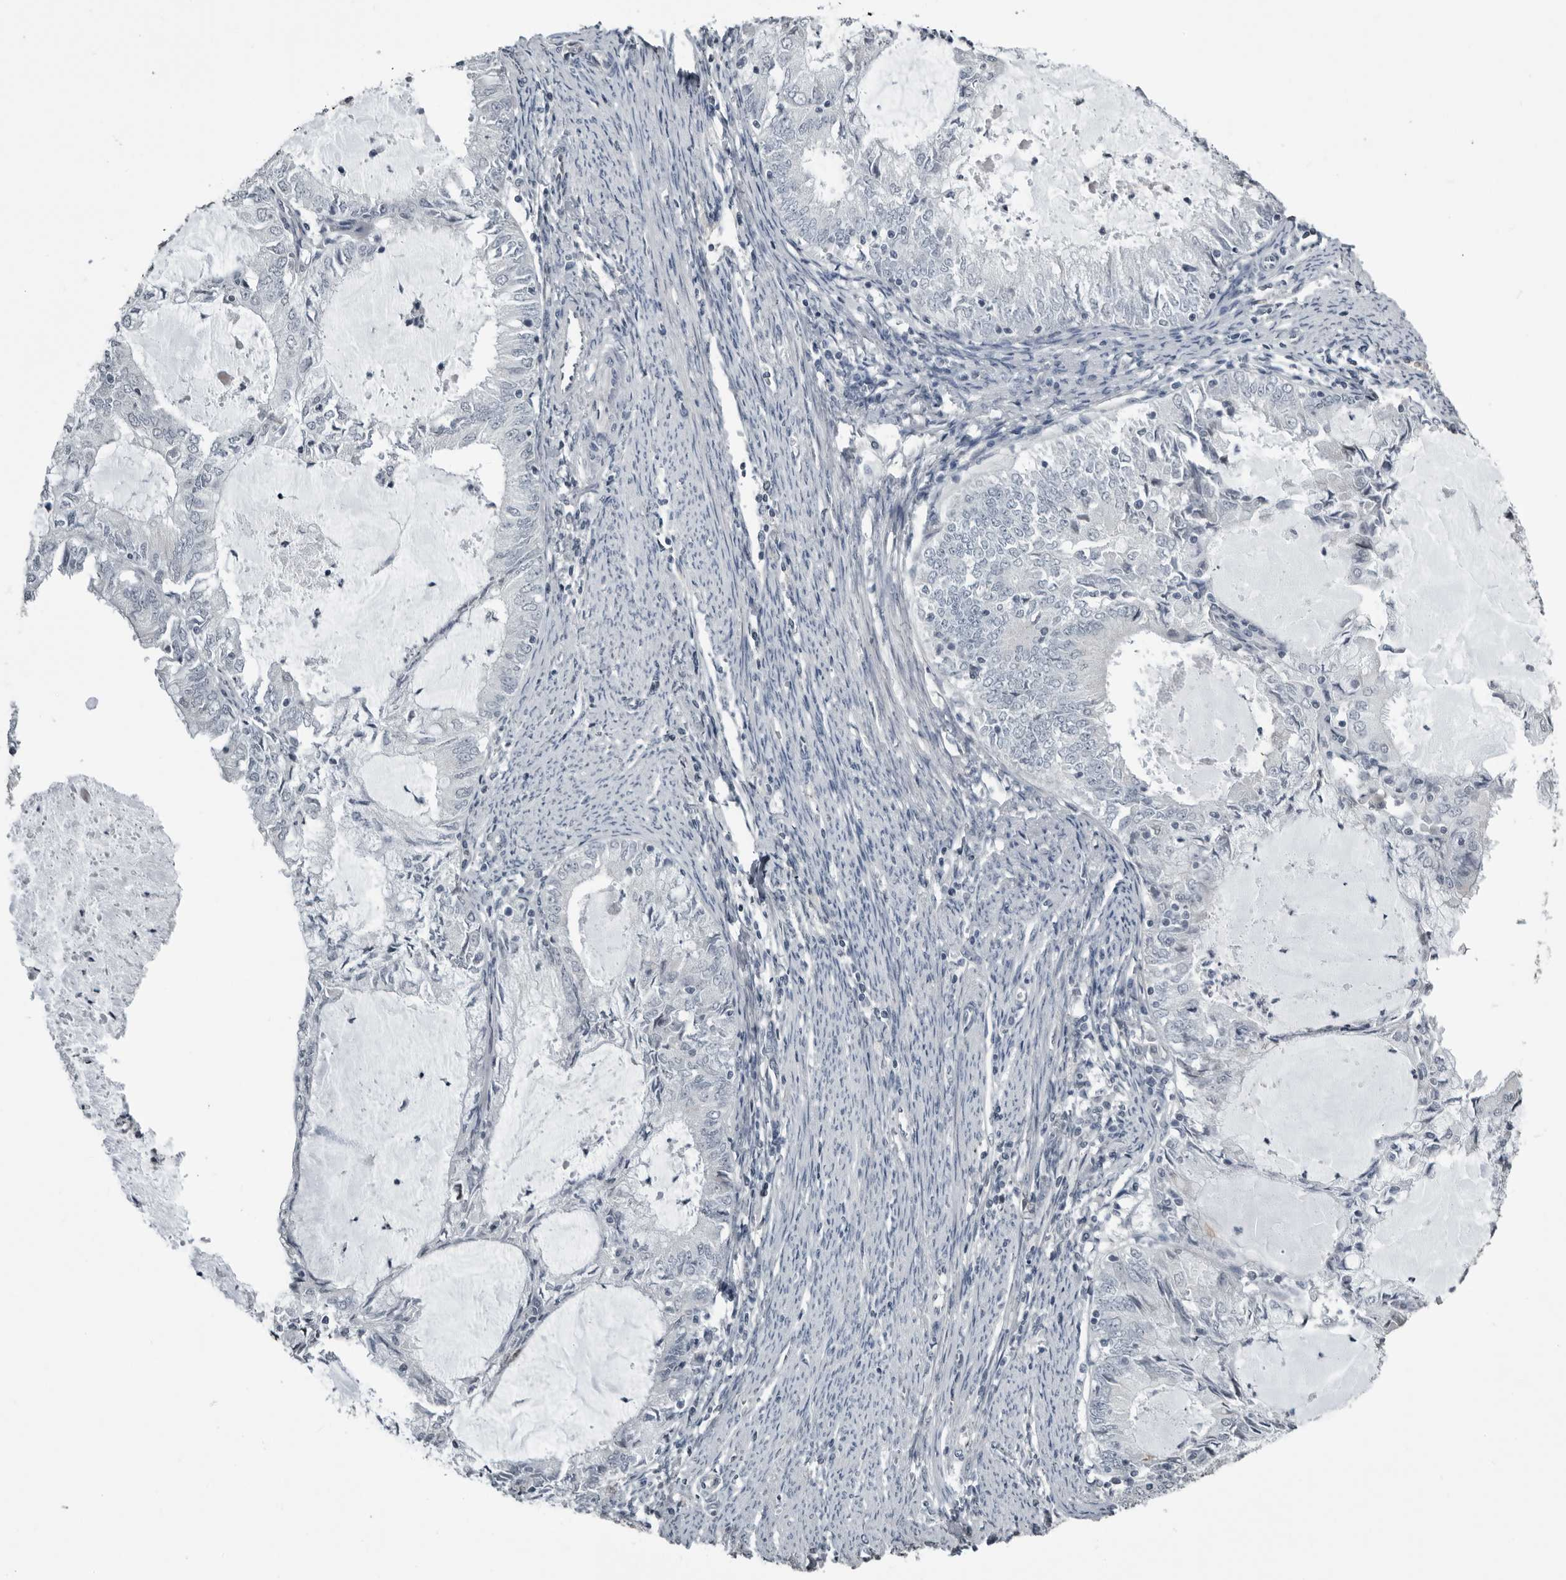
{"staining": {"intensity": "negative", "quantity": "none", "location": "none"}, "tissue": "endometrial cancer", "cell_type": "Tumor cells", "image_type": "cancer", "snomed": [{"axis": "morphology", "description": "Adenocarcinoma, NOS"}, {"axis": "topography", "description": "Endometrium"}], "caption": "Image shows no significant protein expression in tumor cells of adenocarcinoma (endometrial). (DAB immunohistochemistry with hematoxylin counter stain).", "gene": "PRRX2", "patient": {"sex": "female", "age": 57}}